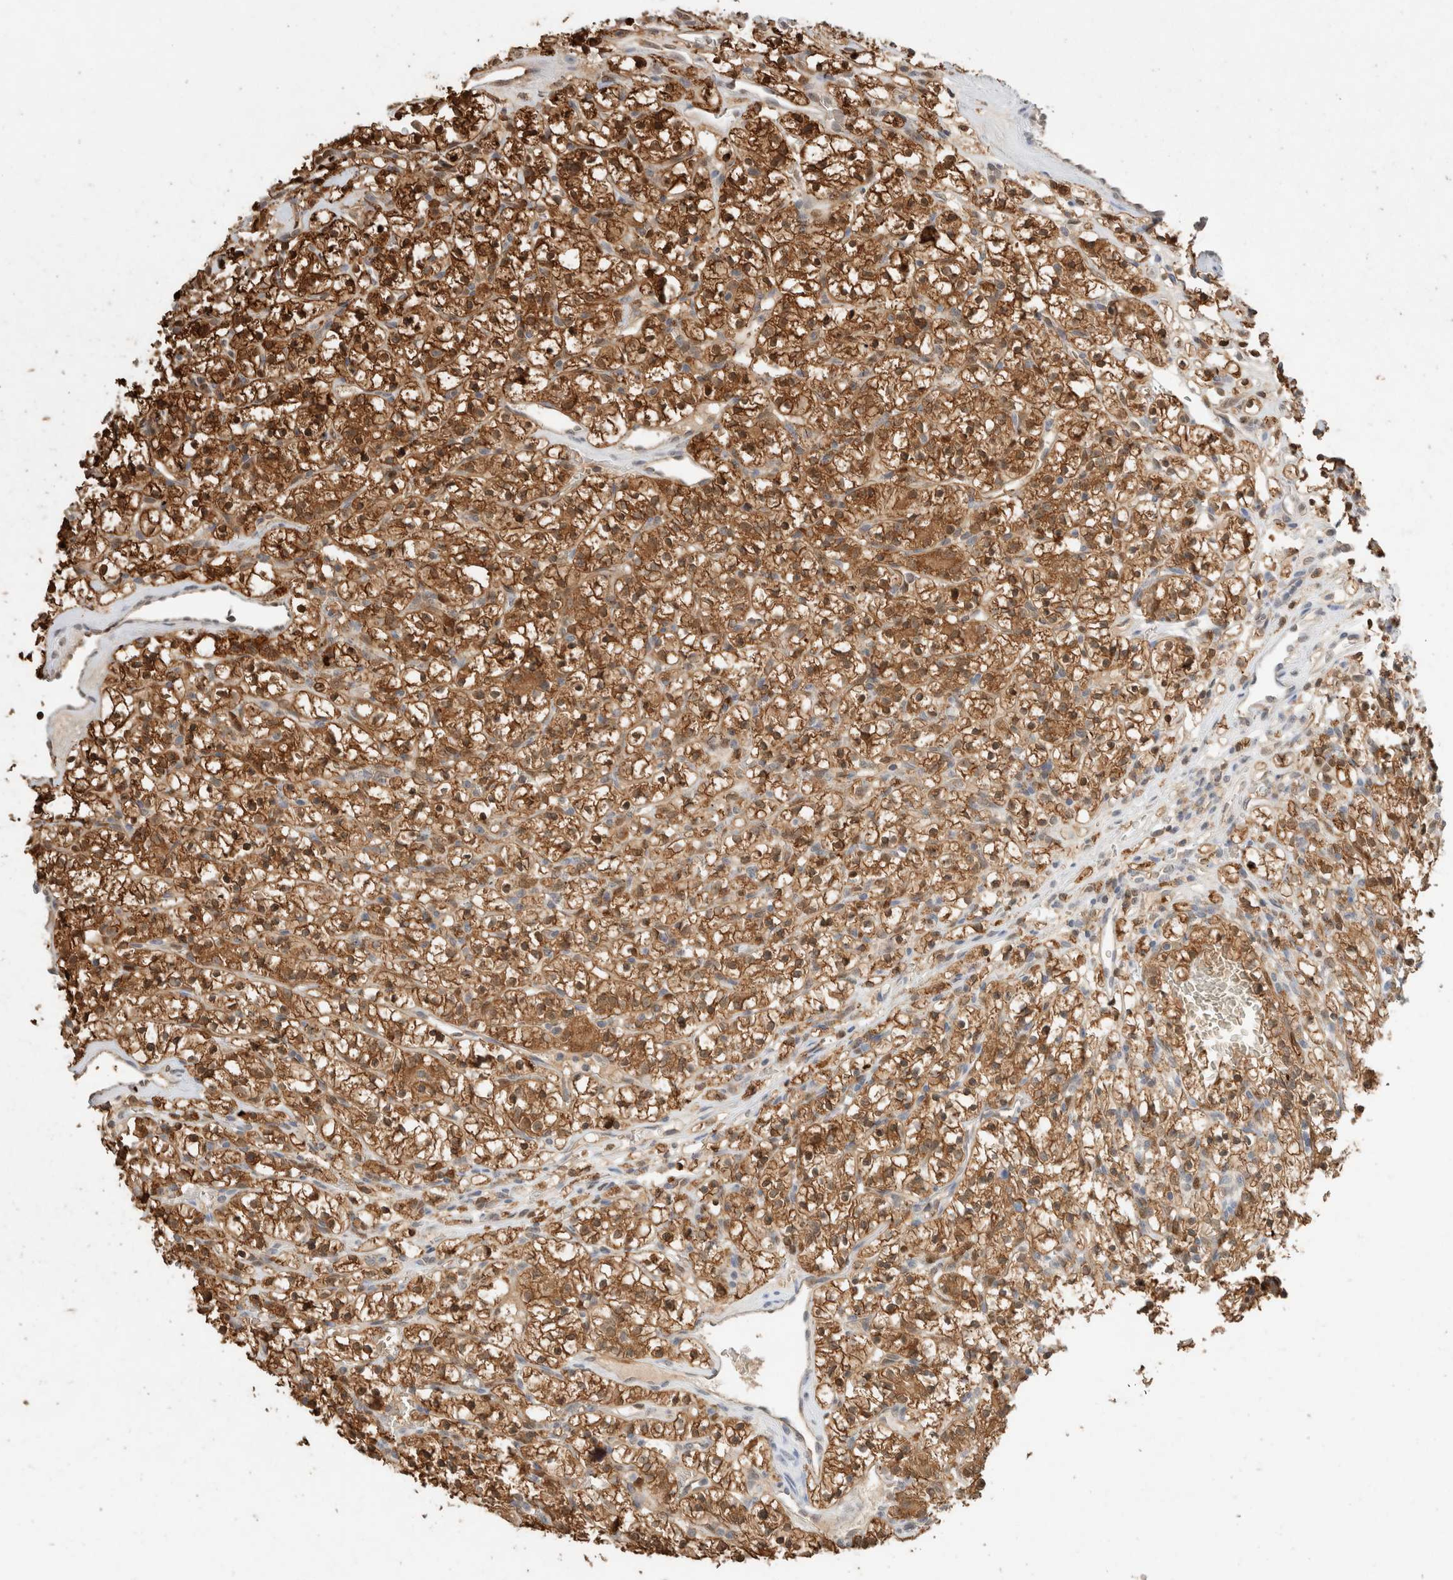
{"staining": {"intensity": "strong", "quantity": ">75%", "location": "cytoplasmic/membranous,nuclear"}, "tissue": "renal cancer", "cell_type": "Tumor cells", "image_type": "cancer", "snomed": [{"axis": "morphology", "description": "Adenocarcinoma, NOS"}, {"axis": "topography", "description": "Kidney"}], "caption": "Immunohistochemical staining of renal cancer displays high levels of strong cytoplasmic/membranous and nuclear protein staining in approximately >75% of tumor cells.", "gene": "CA13", "patient": {"sex": "female", "age": 57}}